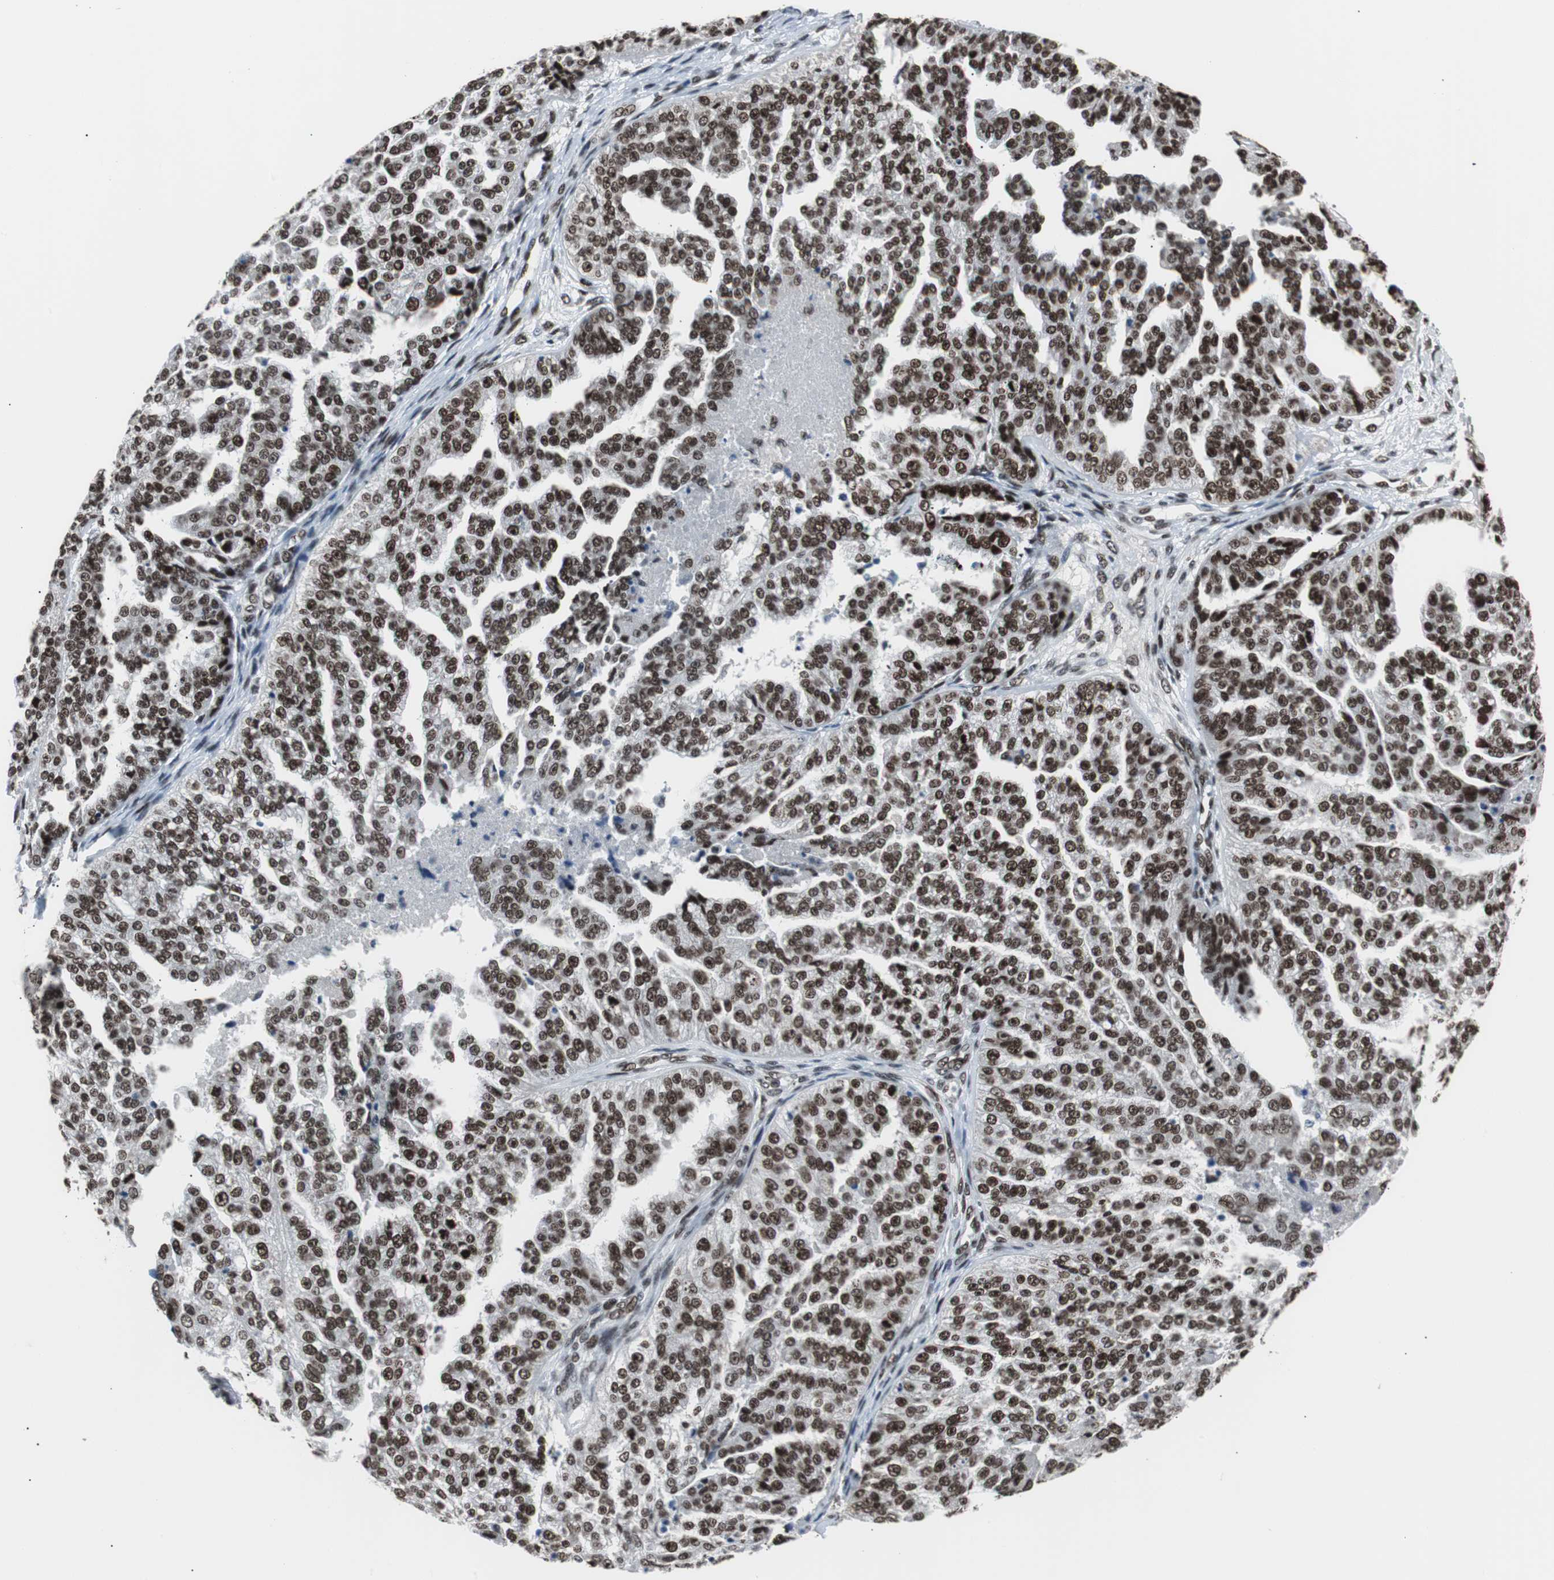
{"staining": {"intensity": "strong", "quantity": ">75%", "location": "nuclear"}, "tissue": "ovarian cancer", "cell_type": "Tumor cells", "image_type": "cancer", "snomed": [{"axis": "morphology", "description": "Cystadenocarcinoma, serous, NOS"}, {"axis": "topography", "description": "Ovary"}], "caption": "A high amount of strong nuclear staining is present in about >75% of tumor cells in ovarian serous cystadenocarcinoma tissue.", "gene": "XRCC1", "patient": {"sex": "female", "age": 58}}